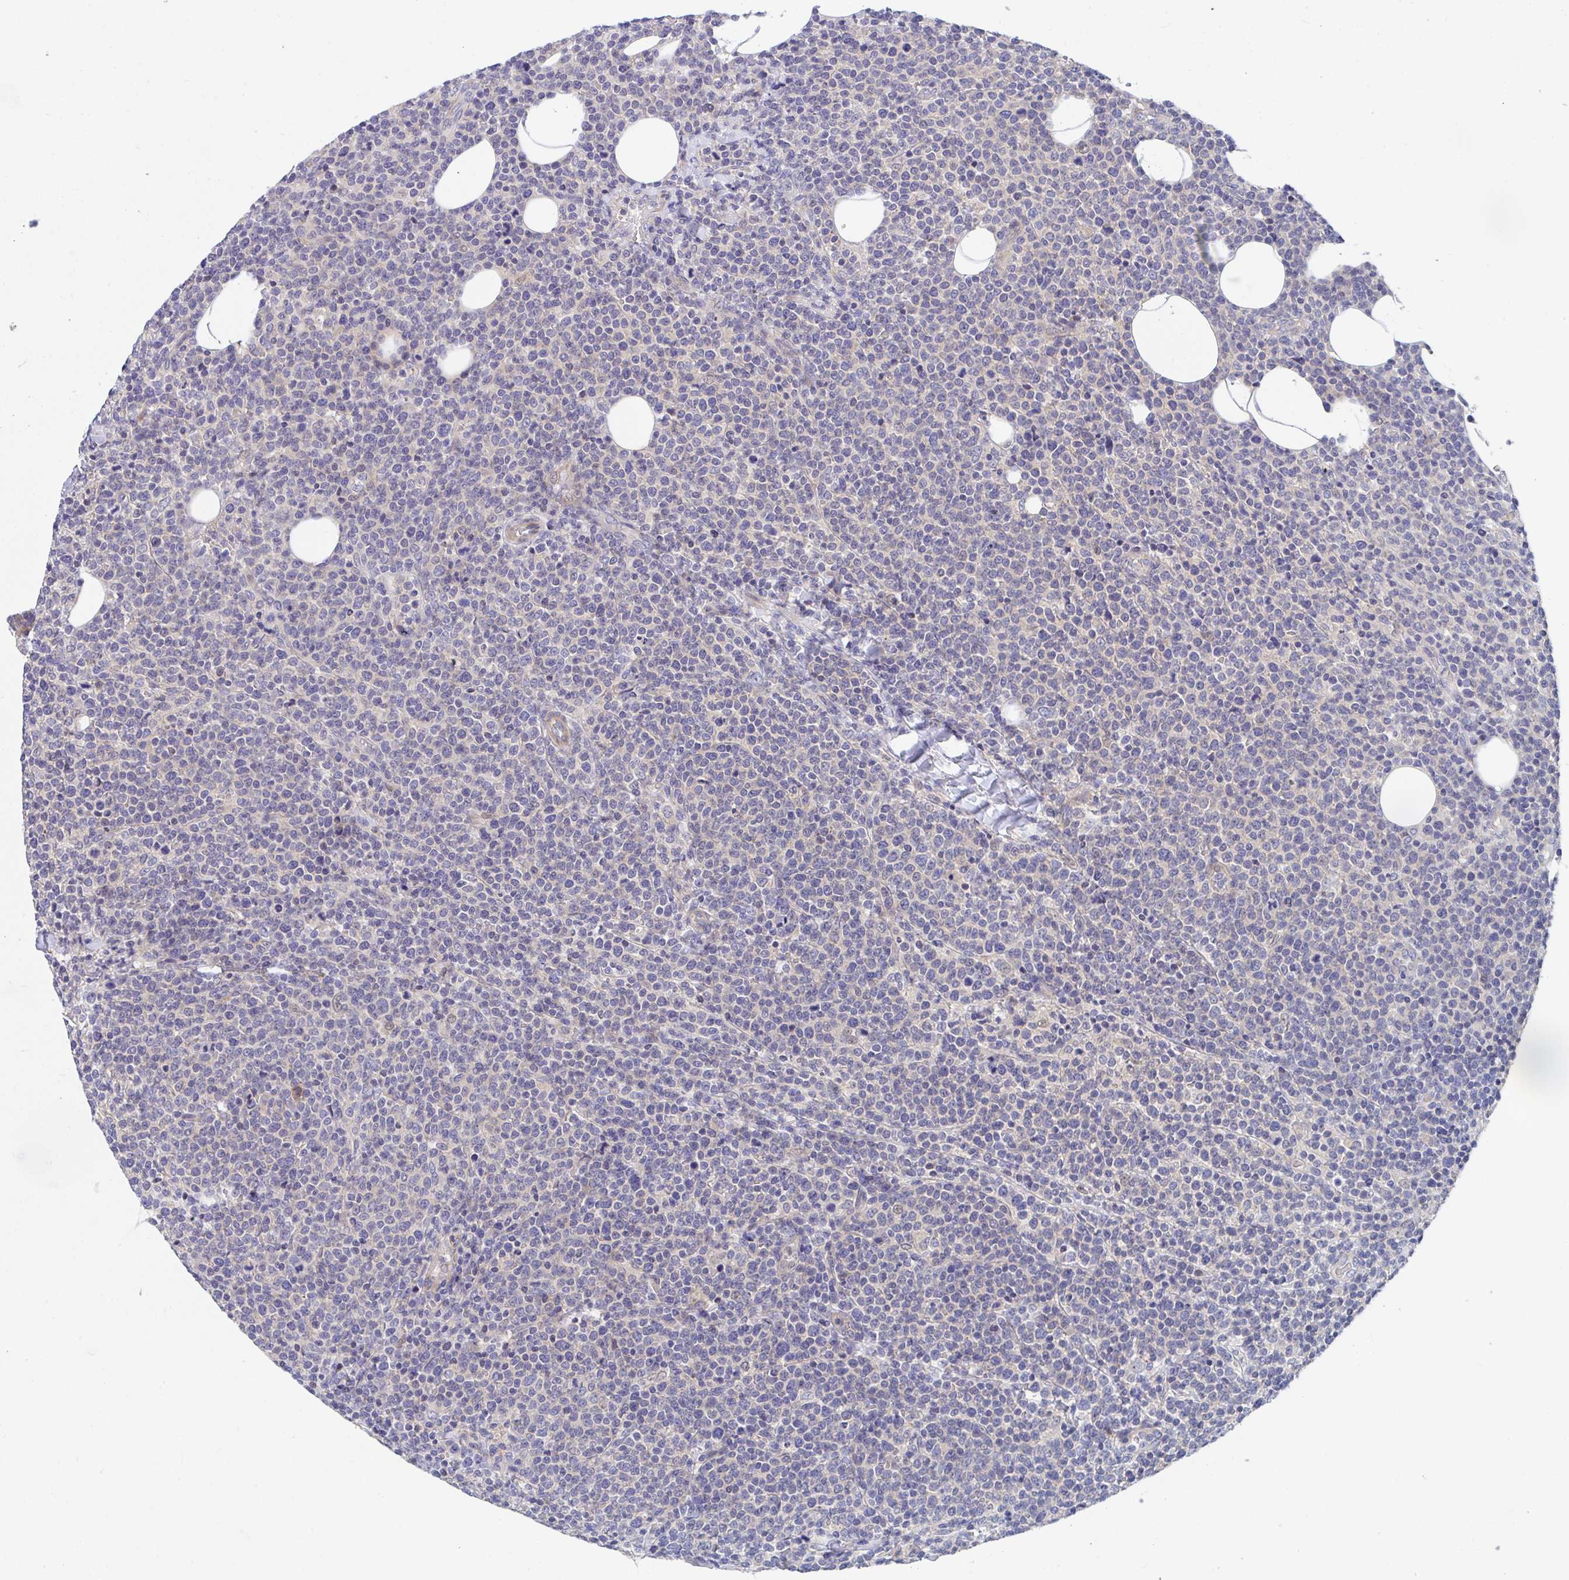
{"staining": {"intensity": "negative", "quantity": "none", "location": "none"}, "tissue": "lymphoma", "cell_type": "Tumor cells", "image_type": "cancer", "snomed": [{"axis": "morphology", "description": "Malignant lymphoma, non-Hodgkin's type, High grade"}, {"axis": "topography", "description": "Lymph node"}], "caption": "Immunohistochemistry micrograph of human malignant lymphoma, non-Hodgkin's type (high-grade) stained for a protein (brown), which displays no staining in tumor cells. The staining is performed using DAB (3,3'-diaminobenzidine) brown chromogen with nuclei counter-stained in using hematoxylin.", "gene": "P2RX3", "patient": {"sex": "male", "age": 61}}